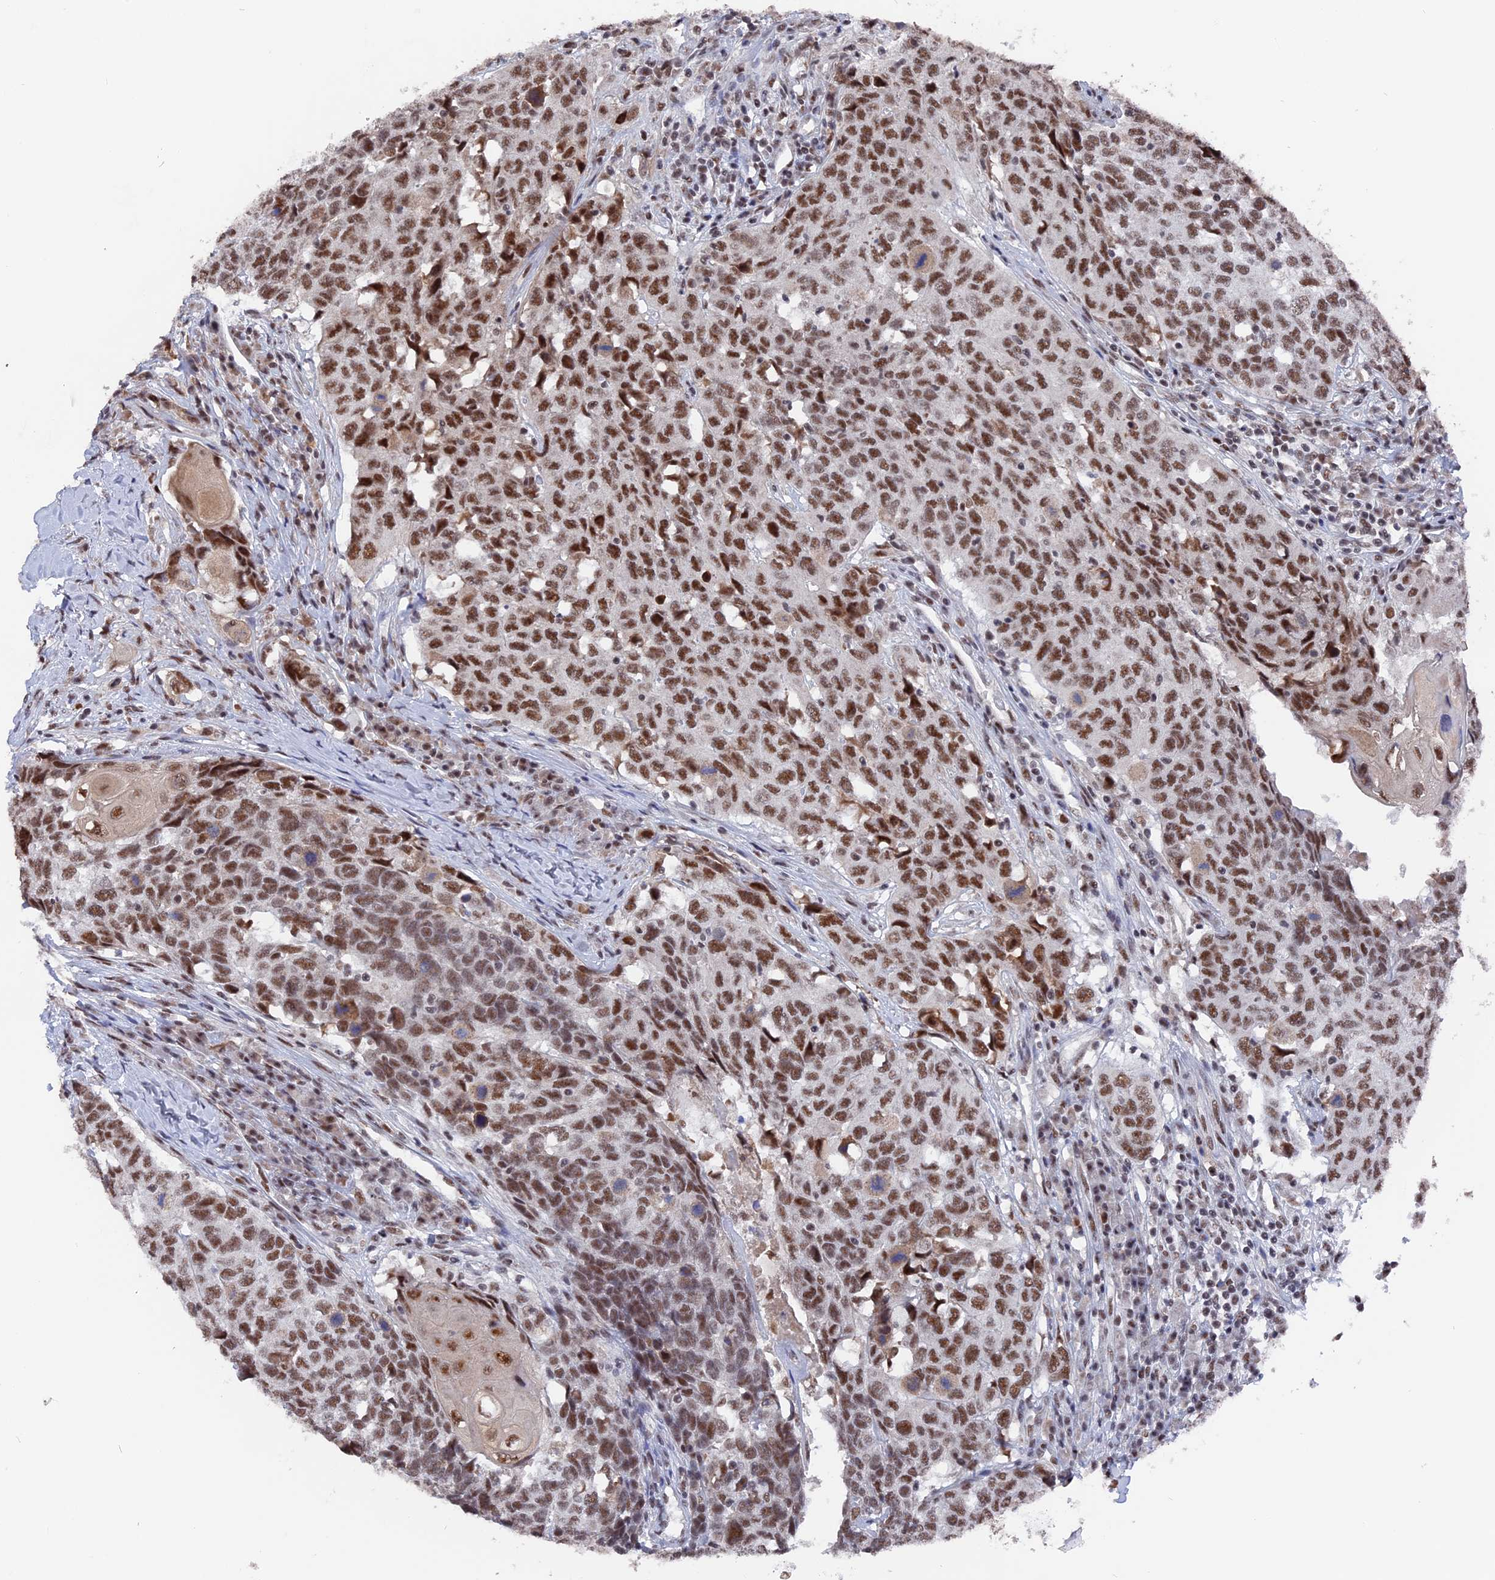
{"staining": {"intensity": "moderate", "quantity": ">75%", "location": "nuclear"}, "tissue": "head and neck cancer", "cell_type": "Tumor cells", "image_type": "cancer", "snomed": [{"axis": "morphology", "description": "Squamous cell carcinoma, NOS"}, {"axis": "topography", "description": "Head-Neck"}], "caption": "Protein staining of head and neck cancer (squamous cell carcinoma) tissue exhibits moderate nuclear staining in about >75% of tumor cells.", "gene": "SF3A2", "patient": {"sex": "male", "age": 66}}